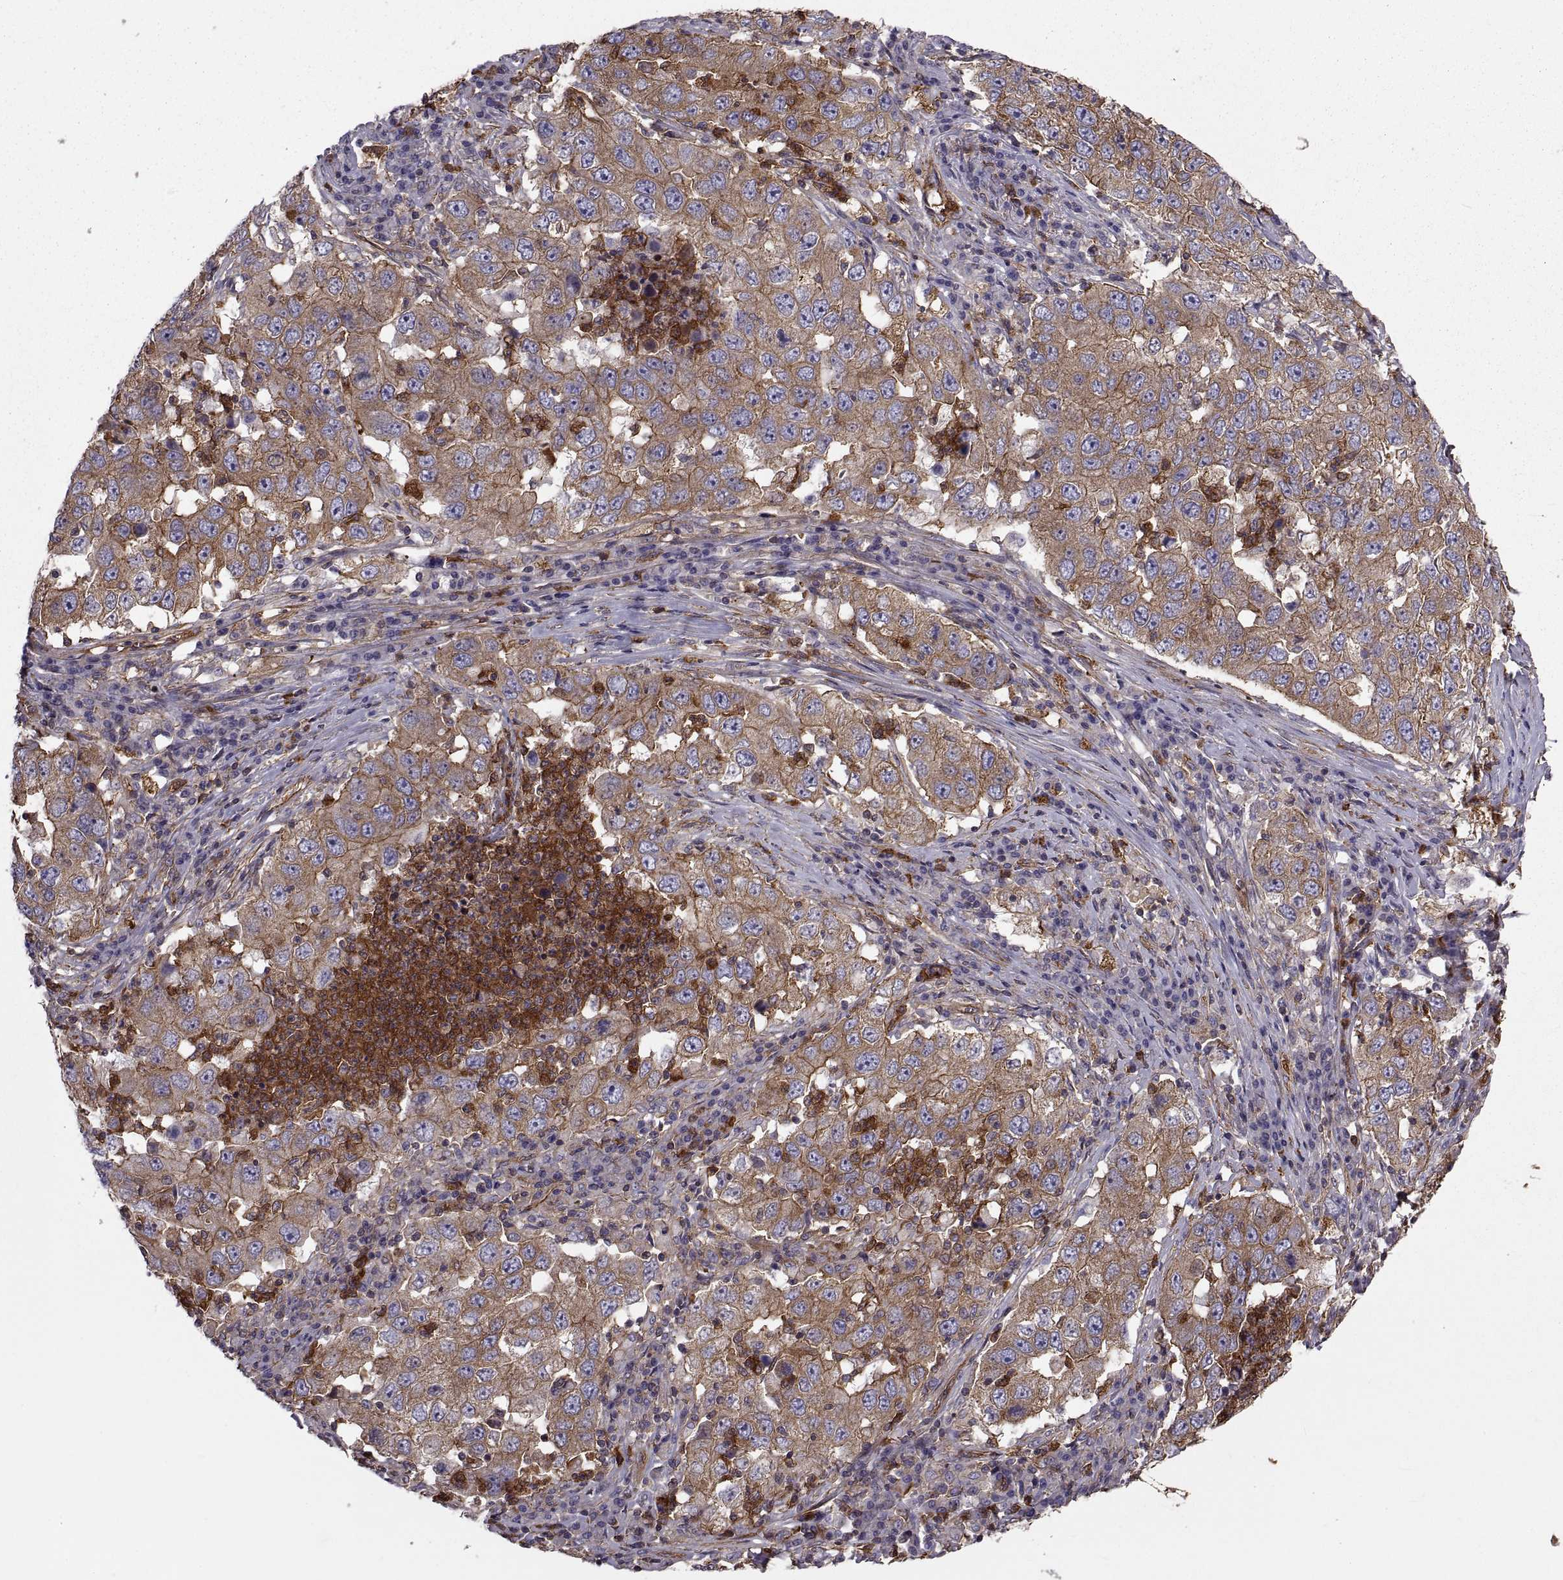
{"staining": {"intensity": "strong", "quantity": "25%-75%", "location": "cytoplasmic/membranous"}, "tissue": "lung cancer", "cell_type": "Tumor cells", "image_type": "cancer", "snomed": [{"axis": "morphology", "description": "Adenocarcinoma, NOS"}, {"axis": "topography", "description": "Lung"}], "caption": "Immunohistochemical staining of lung cancer (adenocarcinoma) exhibits high levels of strong cytoplasmic/membranous staining in about 25%-75% of tumor cells.", "gene": "MYH9", "patient": {"sex": "male", "age": 73}}